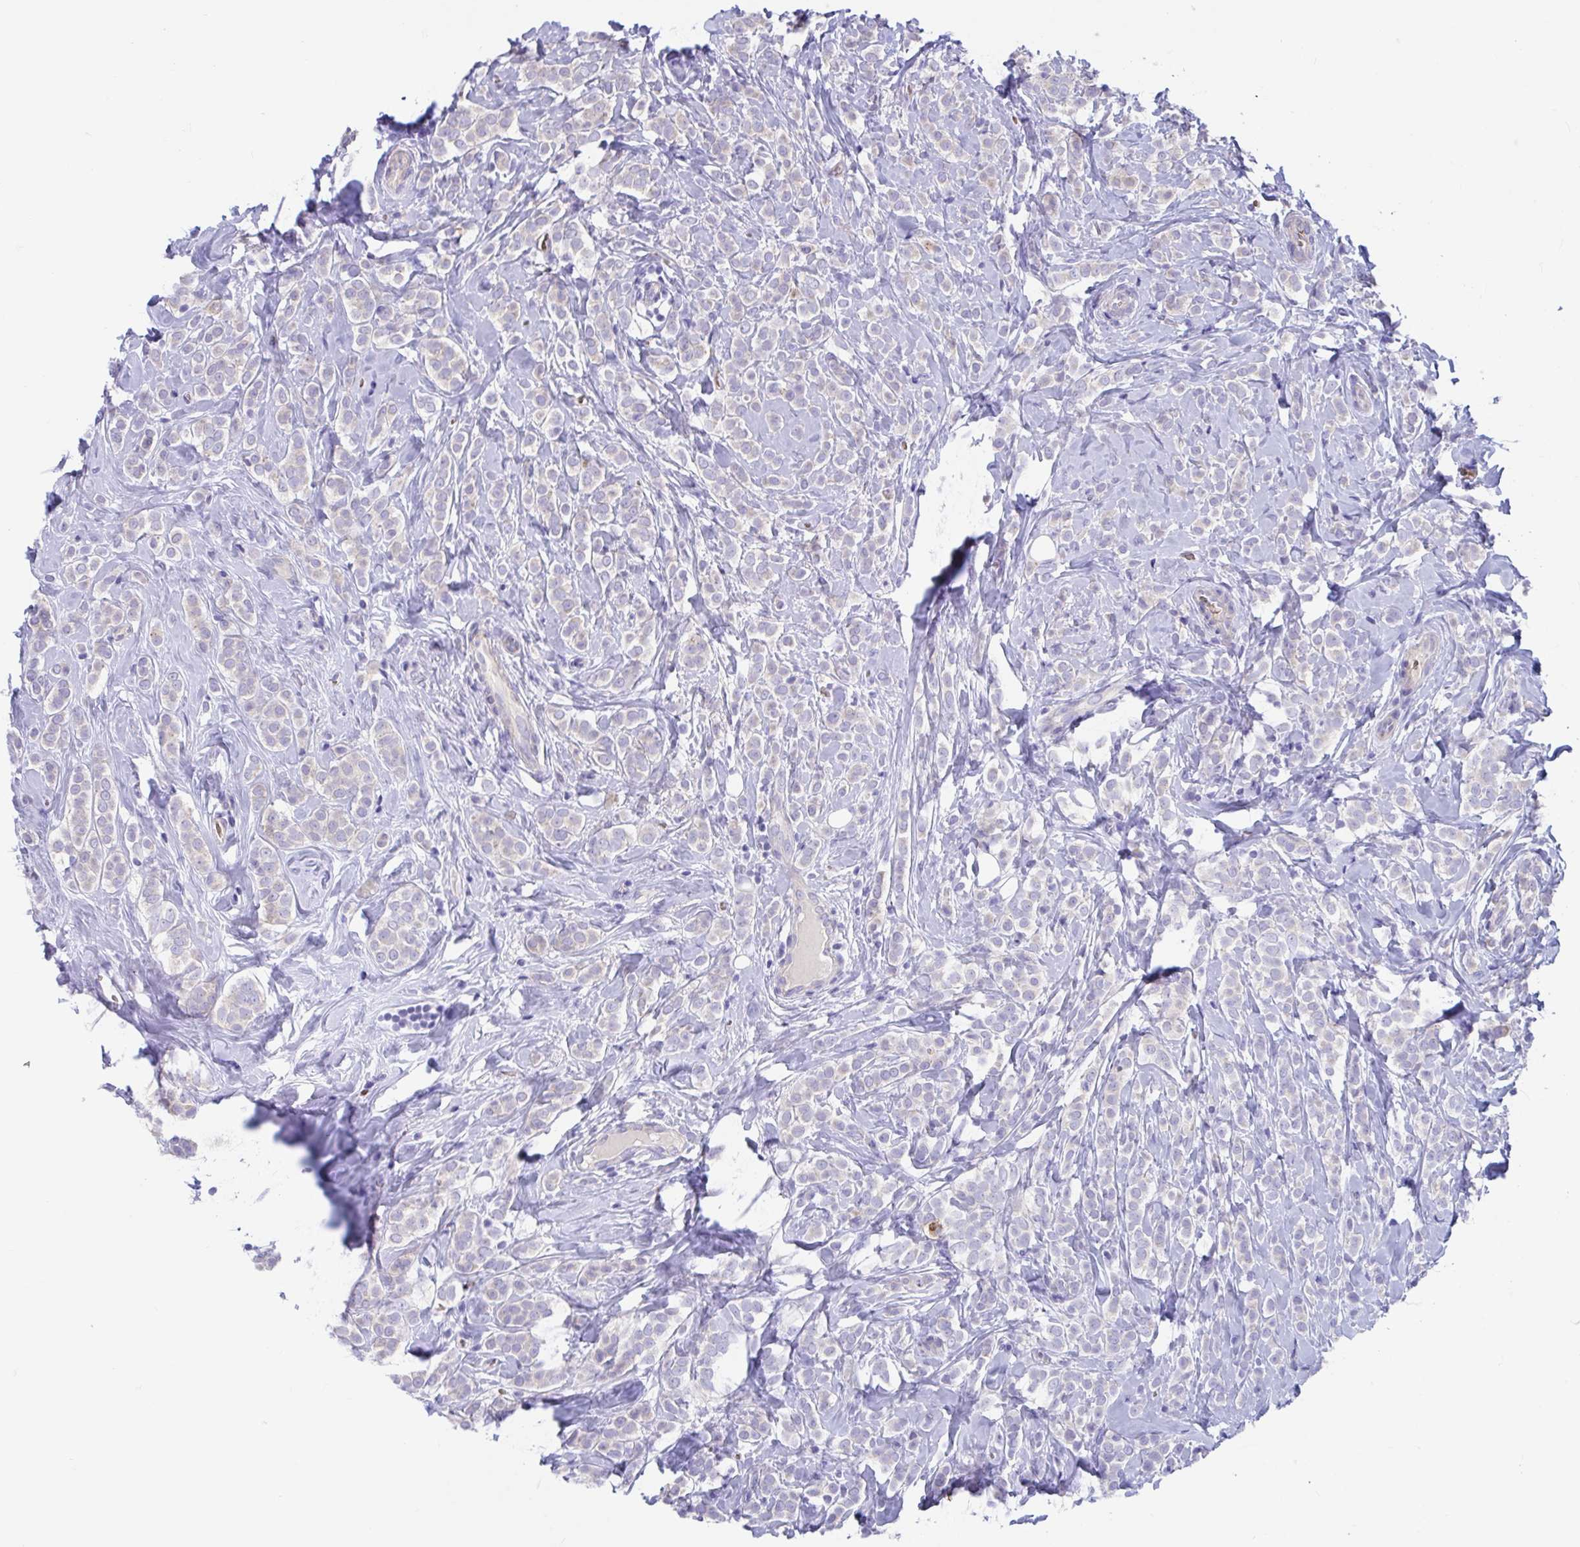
{"staining": {"intensity": "negative", "quantity": "none", "location": "none"}, "tissue": "breast cancer", "cell_type": "Tumor cells", "image_type": "cancer", "snomed": [{"axis": "morphology", "description": "Lobular carcinoma"}, {"axis": "topography", "description": "Breast"}], "caption": "Breast cancer (lobular carcinoma) stained for a protein using immunohistochemistry (IHC) demonstrates no staining tumor cells.", "gene": "TTC30B", "patient": {"sex": "female", "age": 49}}